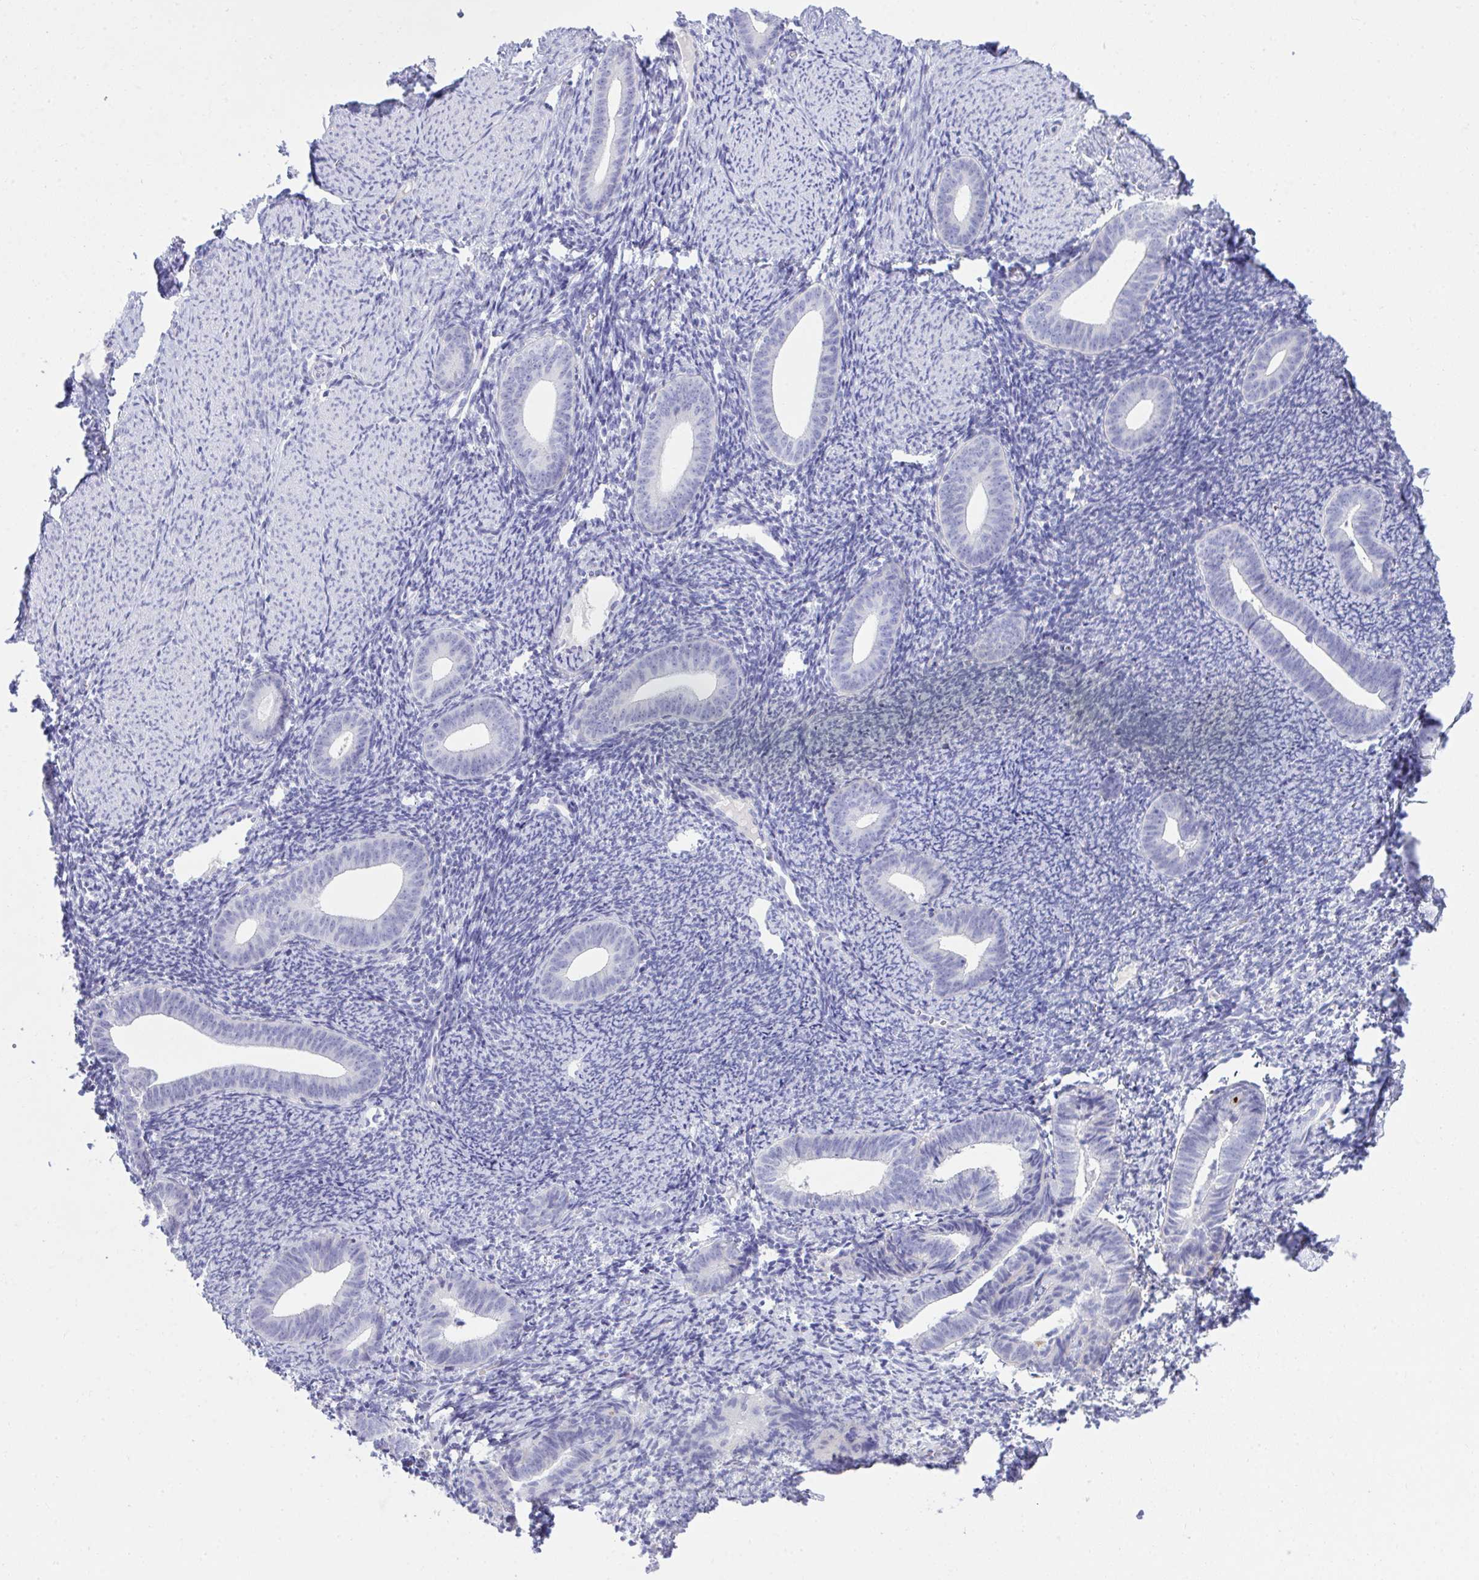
{"staining": {"intensity": "negative", "quantity": "none", "location": "none"}, "tissue": "endometrium", "cell_type": "Cells in endometrial stroma", "image_type": "normal", "snomed": [{"axis": "morphology", "description": "Normal tissue, NOS"}, {"axis": "topography", "description": "Endometrium"}], "caption": "The IHC image has no significant positivity in cells in endometrial stroma of endometrium. (DAB IHC visualized using brightfield microscopy, high magnification).", "gene": "PLEKHH1", "patient": {"sex": "female", "age": 39}}